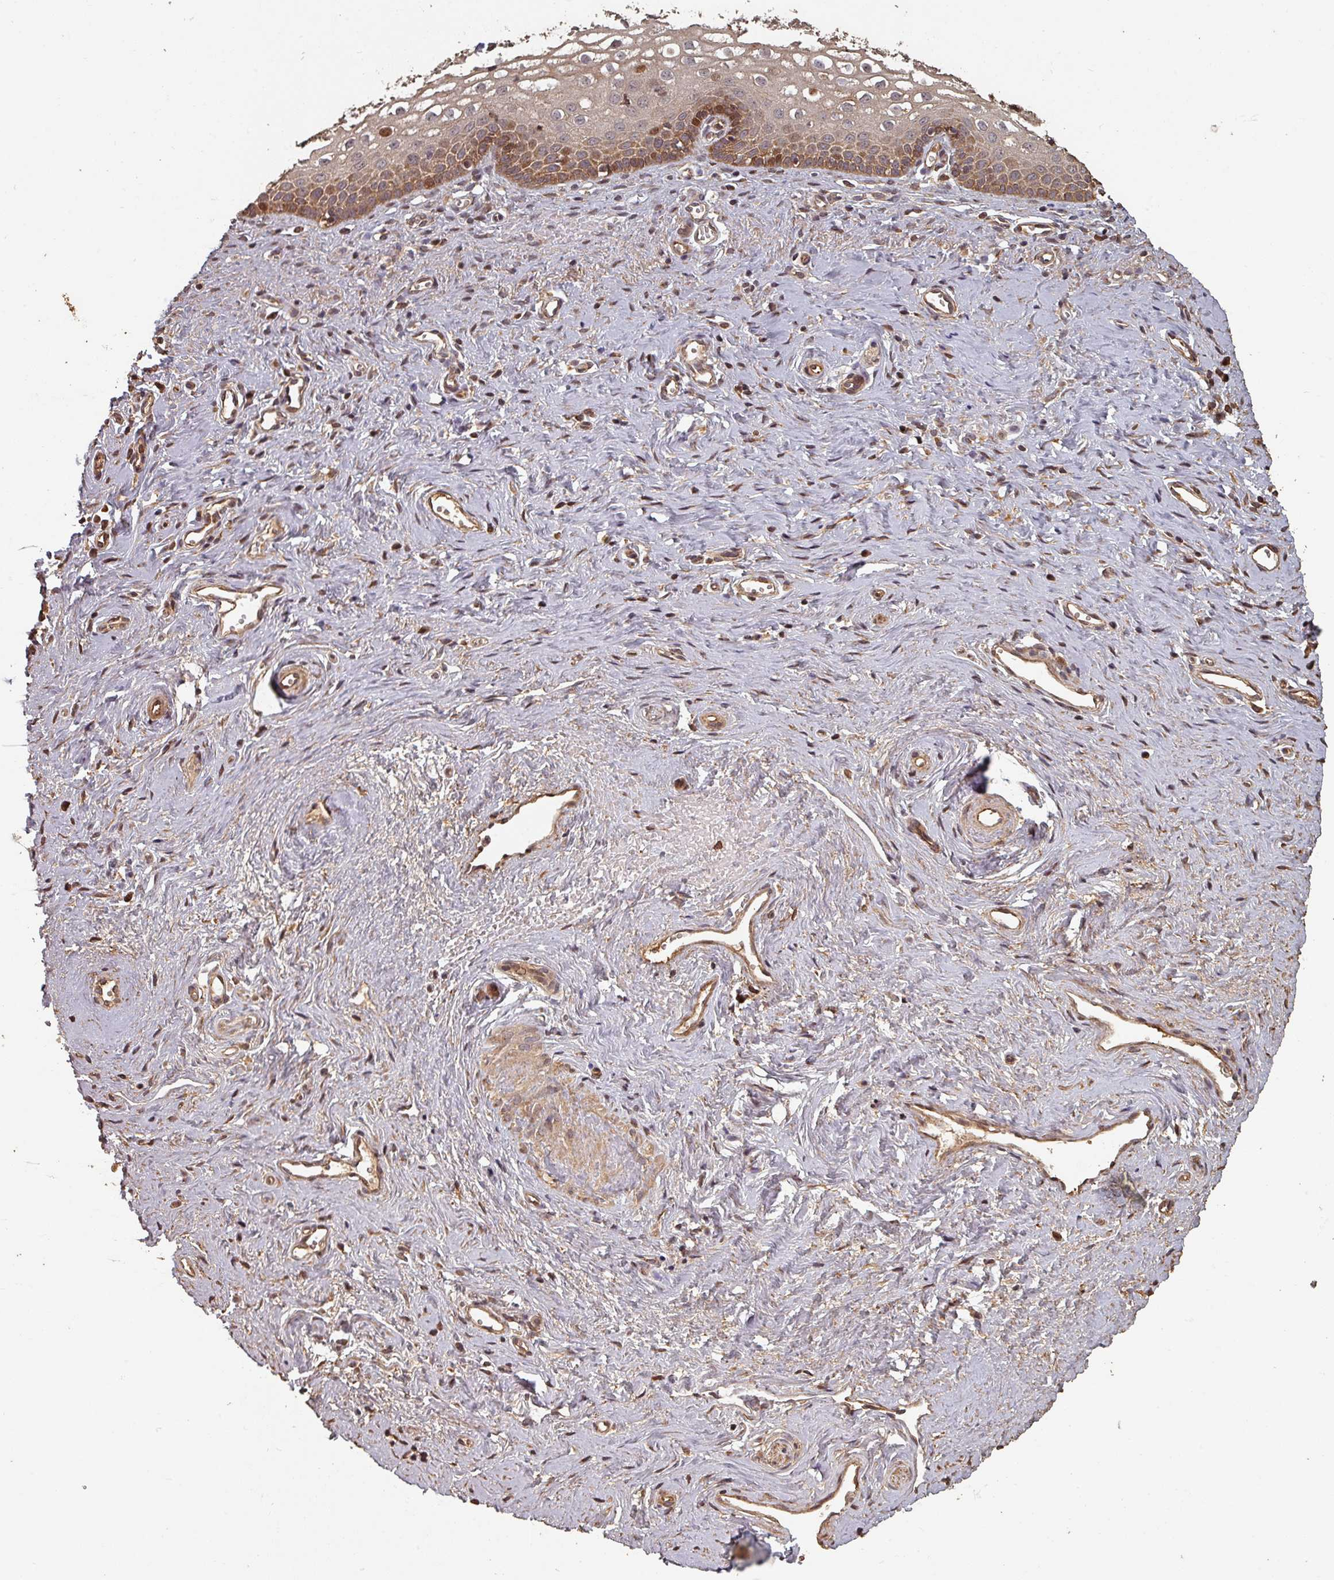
{"staining": {"intensity": "moderate", "quantity": ">75%", "location": "cytoplasmic/membranous,nuclear"}, "tissue": "vagina", "cell_type": "Squamous epithelial cells", "image_type": "normal", "snomed": [{"axis": "morphology", "description": "Normal tissue, NOS"}, {"axis": "topography", "description": "Vagina"}], "caption": "Immunohistochemistry (IHC) staining of unremarkable vagina, which demonstrates medium levels of moderate cytoplasmic/membranous,nuclear positivity in about >75% of squamous epithelial cells indicating moderate cytoplasmic/membranous,nuclear protein positivity. The staining was performed using DAB (brown) for protein detection and nuclei were counterstained in hematoxylin (blue).", "gene": "EID1", "patient": {"sex": "female", "age": 59}}